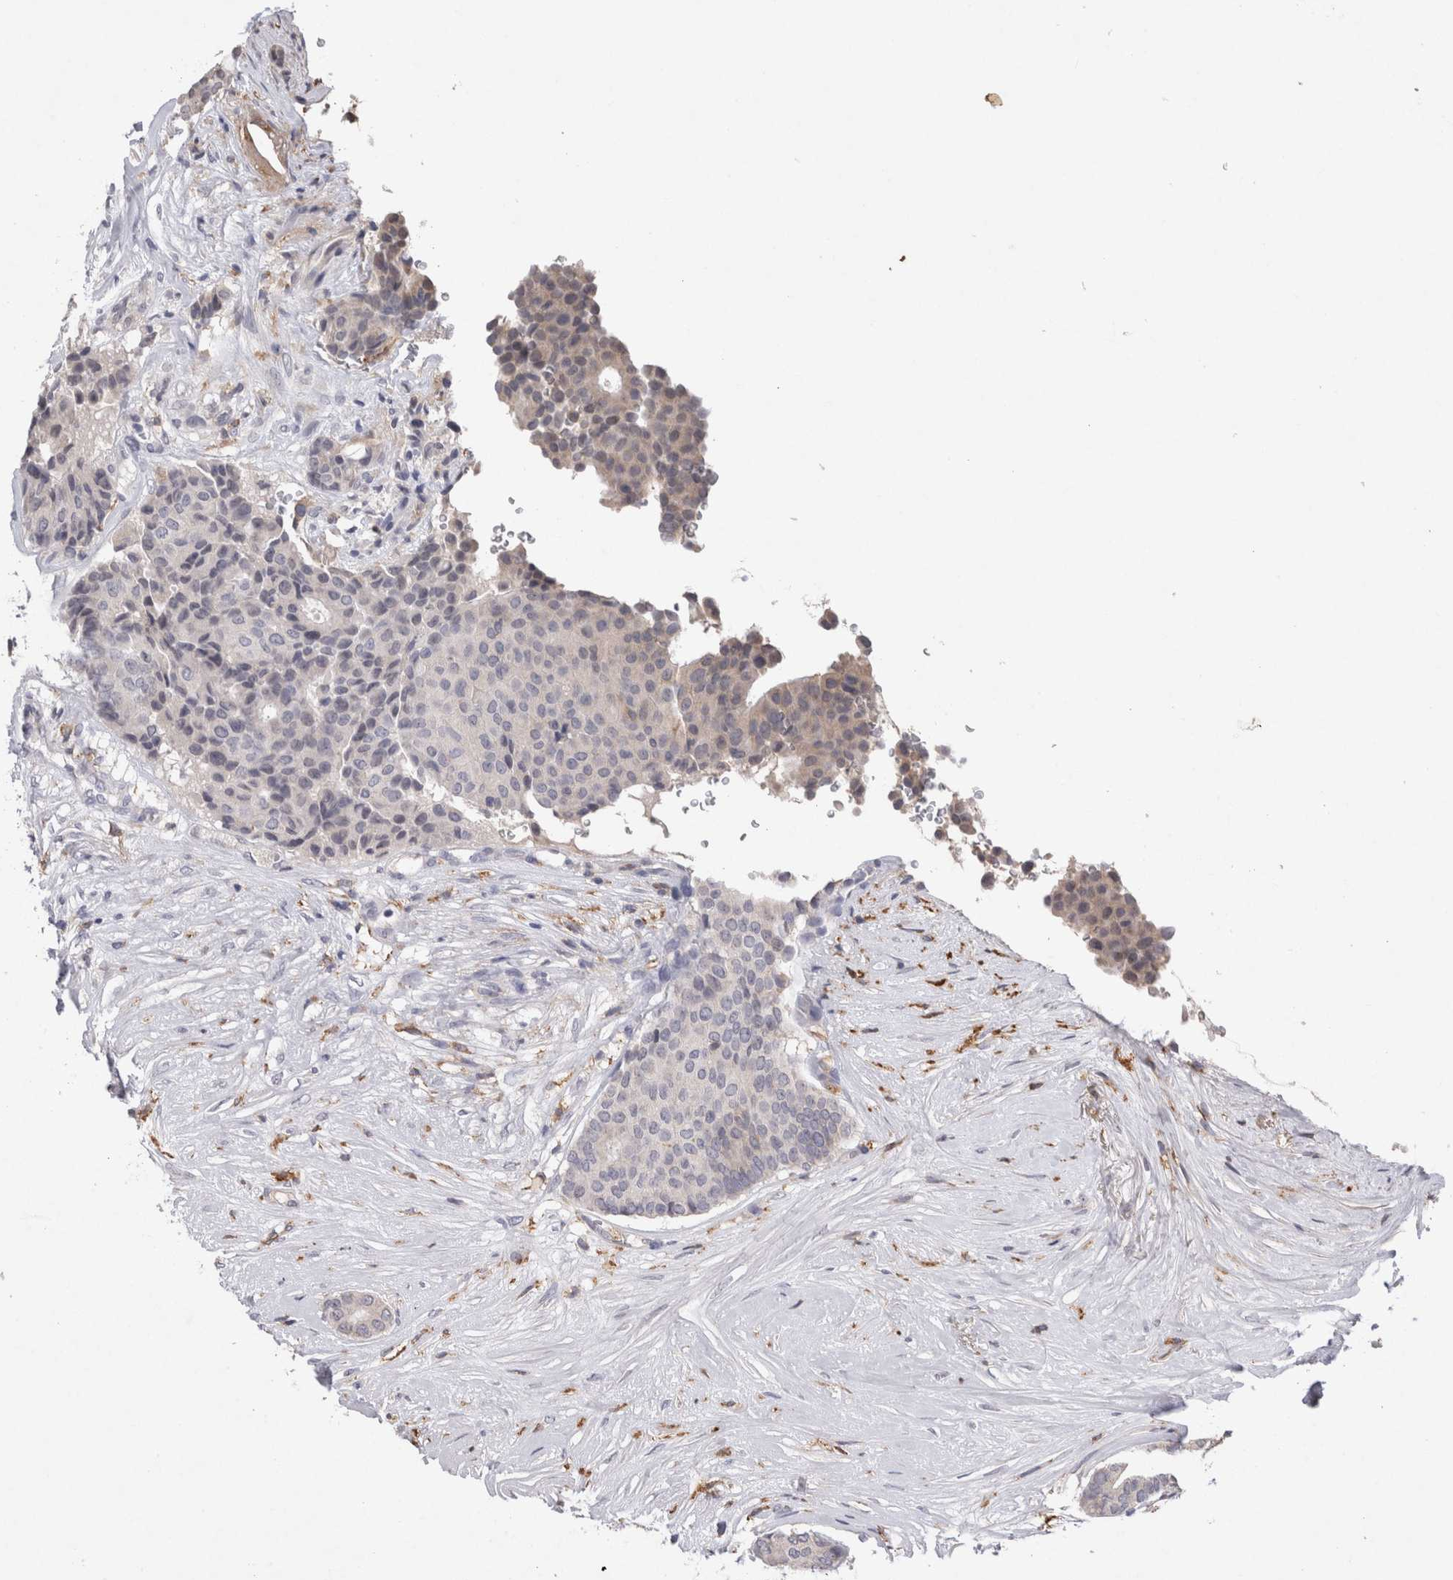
{"staining": {"intensity": "negative", "quantity": "none", "location": "none"}, "tissue": "breast cancer", "cell_type": "Tumor cells", "image_type": "cancer", "snomed": [{"axis": "morphology", "description": "Duct carcinoma"}, {"axis": "topography", "description": "Breast"}], "caption": "Tumor cells show no significant protein expression in breast invasive ductal carcinoma. (DAB IHC with hematoxylin counter stain).", "gene": "VSIG4", "patient": {"sex": "female", "age": 75}}